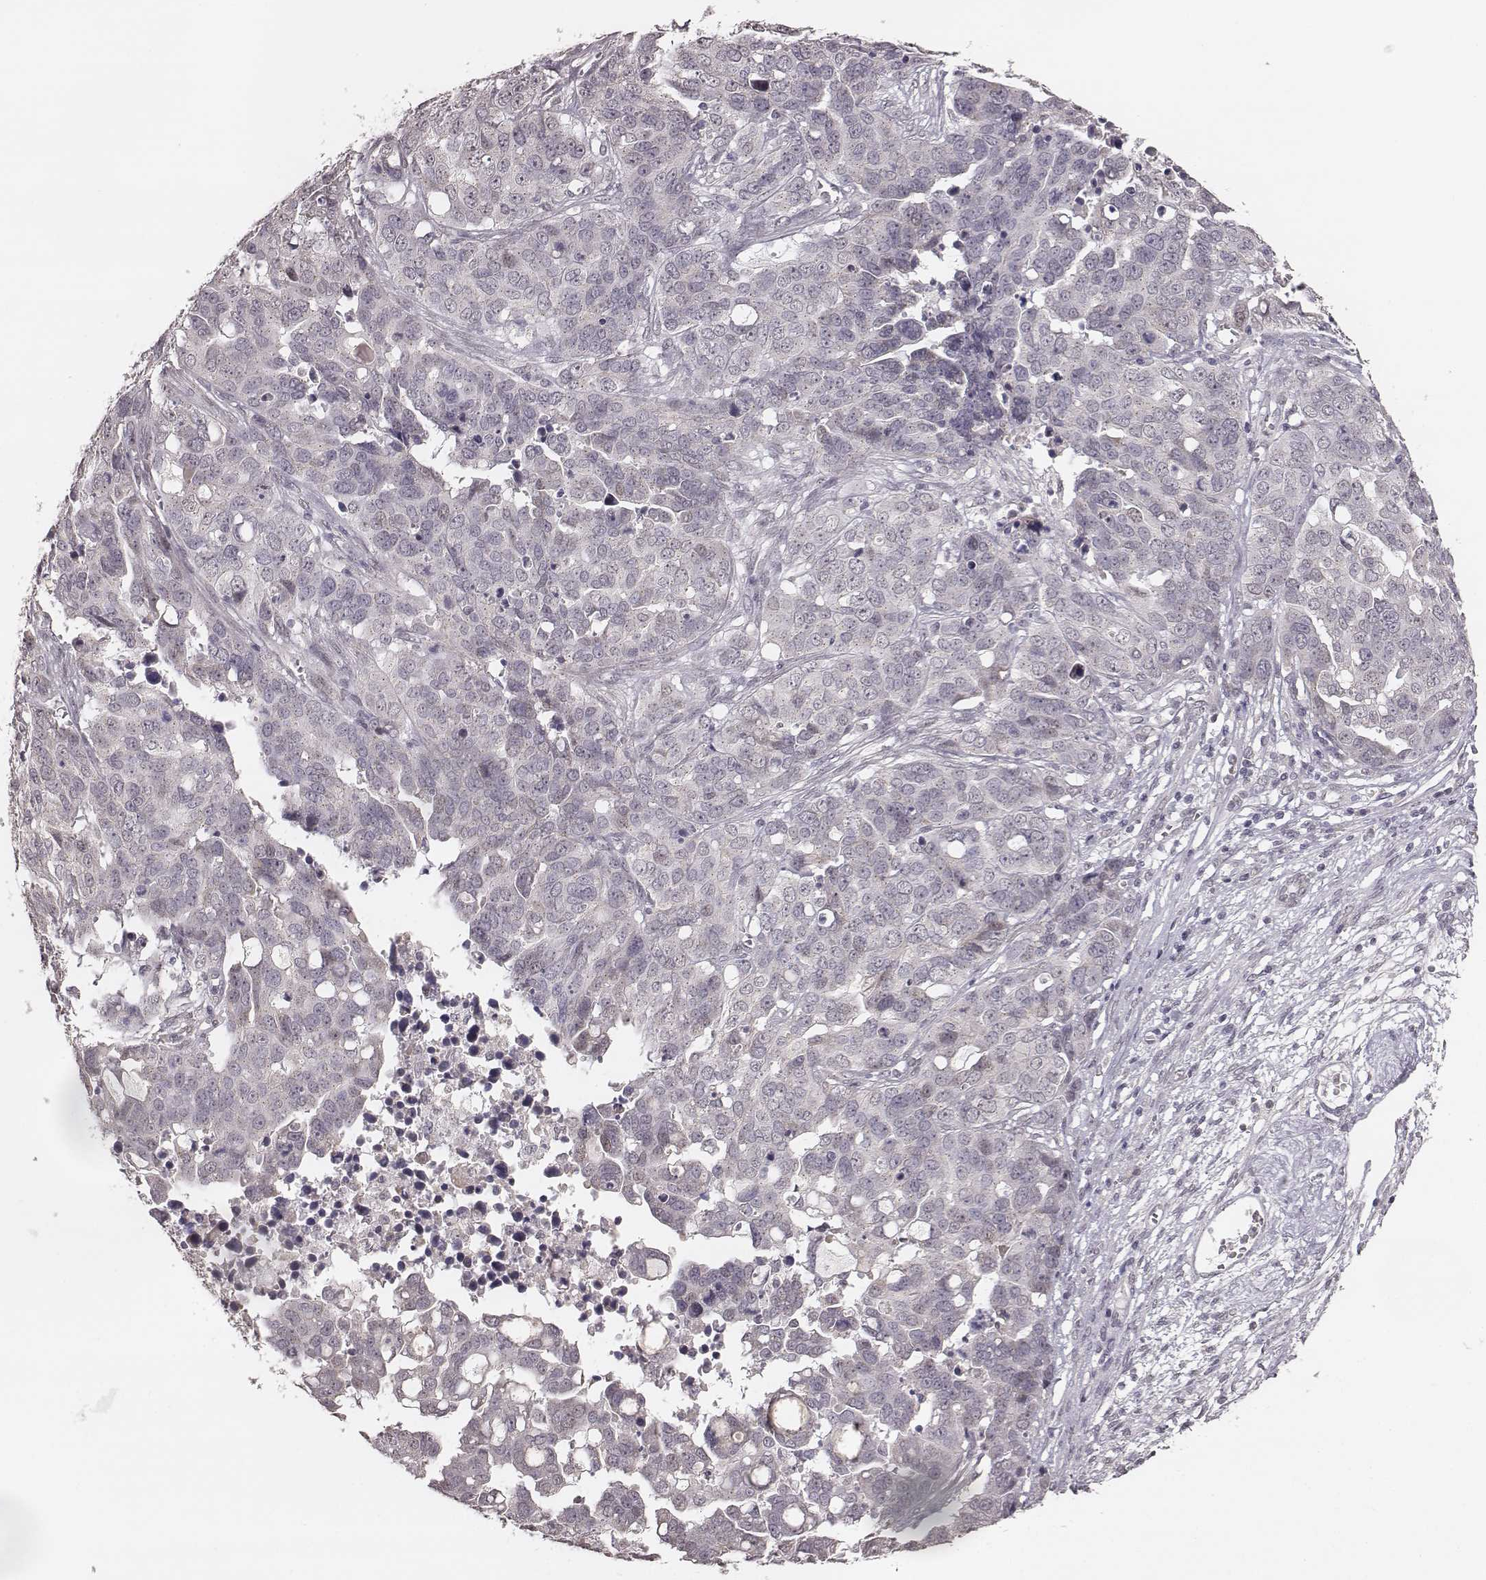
{"staining": {"intensity": "negative", "quantity": "none", "location": "none"}, "tissue": "ovarian cancer", "cell_type": "Tumor cells", "image_type": "cancer", "snomed": [{"axis": "morphology", "description": "Carcinoma, endometroid"}, {"axis": "topography", "description": "Ovary"}], "caption": "Immunohistochemistry of human ovarian endometroid carcinoma displays no positivity in tumor cells. (DAB (3,3'-diaminobenzidine) immunohistochemistry, high magnification).", "gene": "SLC7A4", "patient": {"sex": "female", "age": 78}}